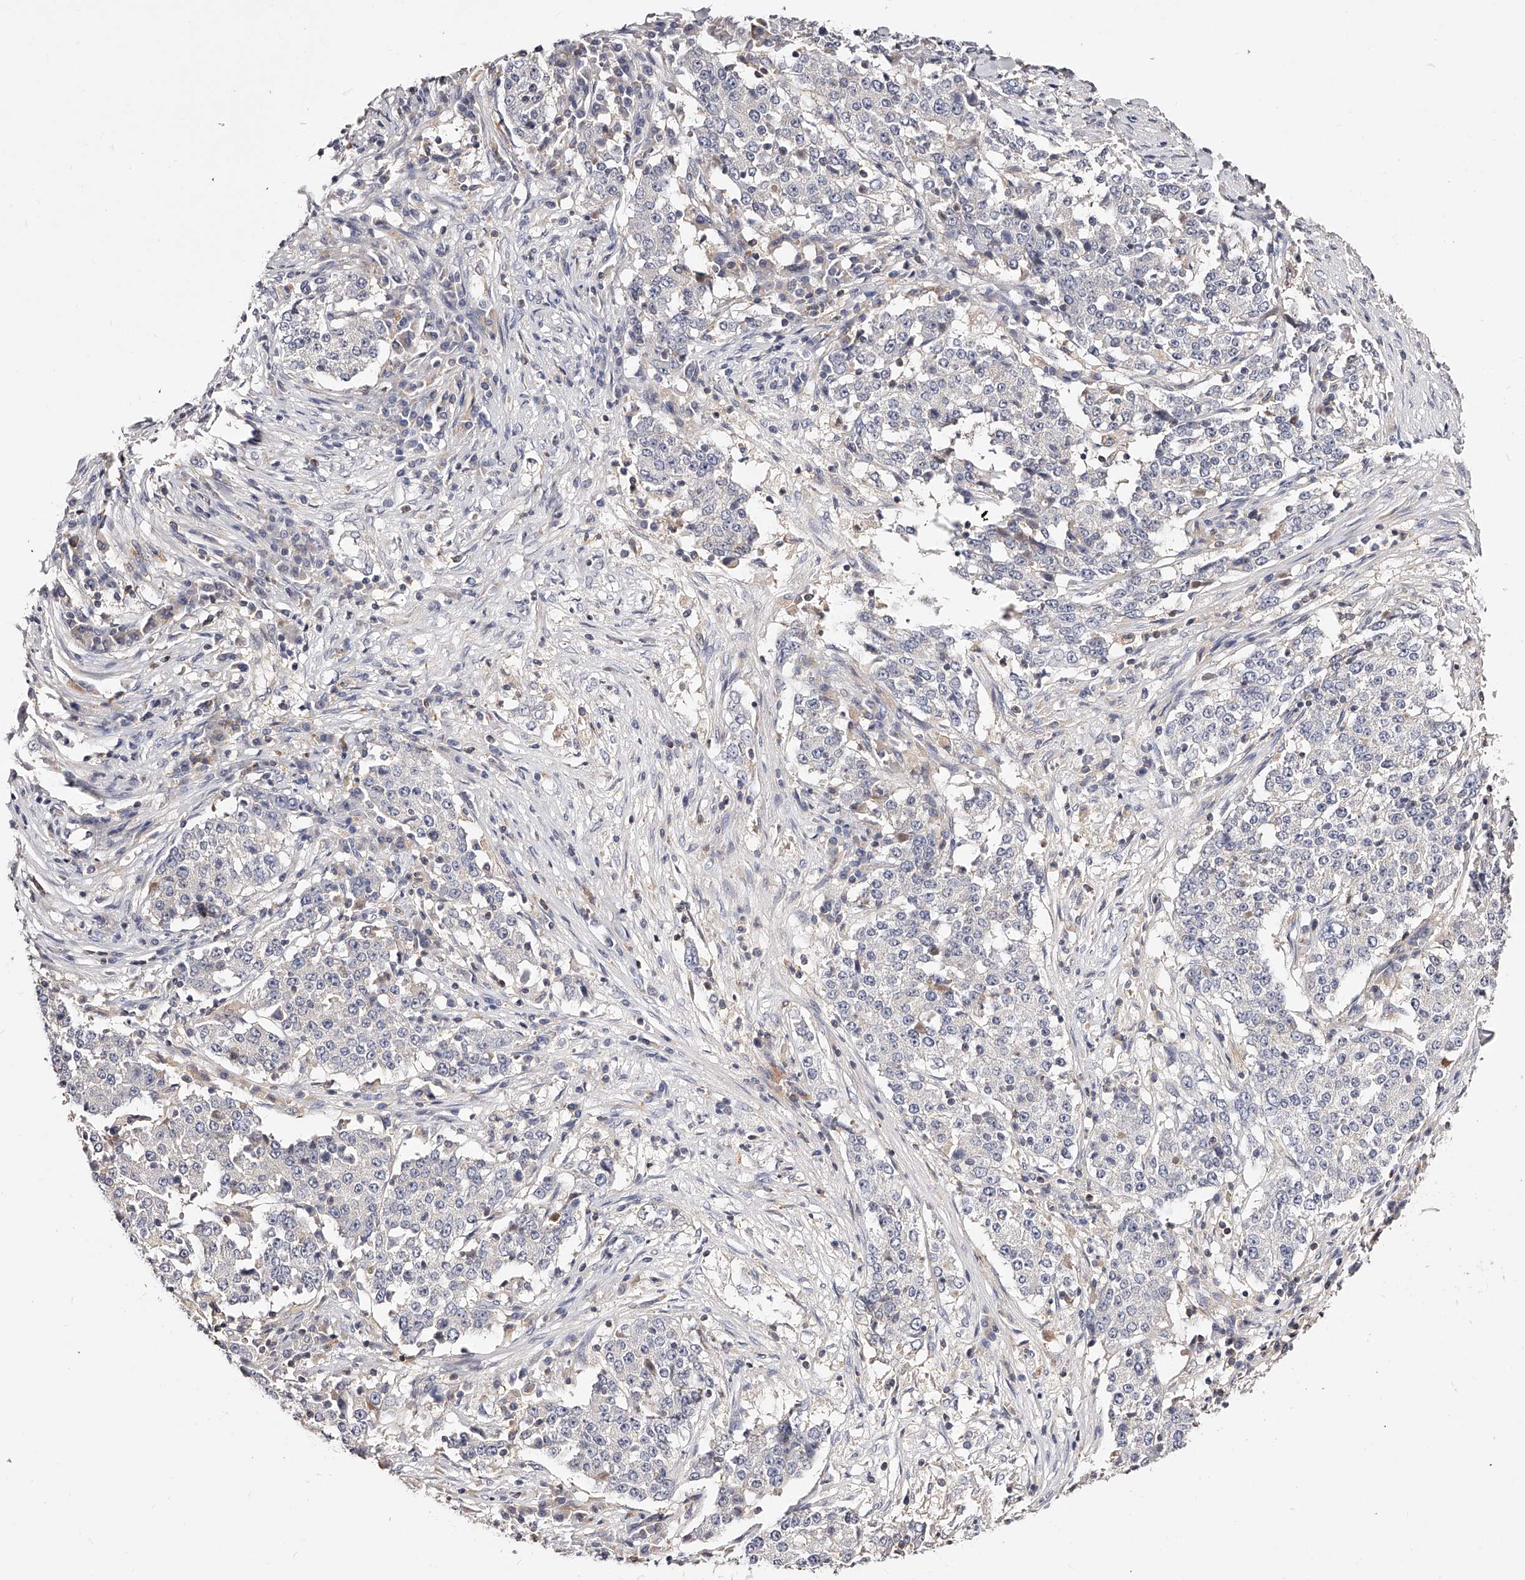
{"staining": {"intensity": "negative", "quantity": "none", "location": "none"}, "tissue": "stomach cancer", "cell_type": "Tumor cells", "image_type": "cancer", "snomed": [{"axis": "morphology", "description": "Adenocarcinoma, NOS"}, {"axis": "topography", "description": "Stomach"}], "caption": "Immunohistochemistry (IHC) micrograph of neoplastic tissue: human stomach cancer stained with DAB reveals no significant protein staining in tumor cells.", "gene": "PHACTR1", "patient": {"sex": "male", "age": 59}}